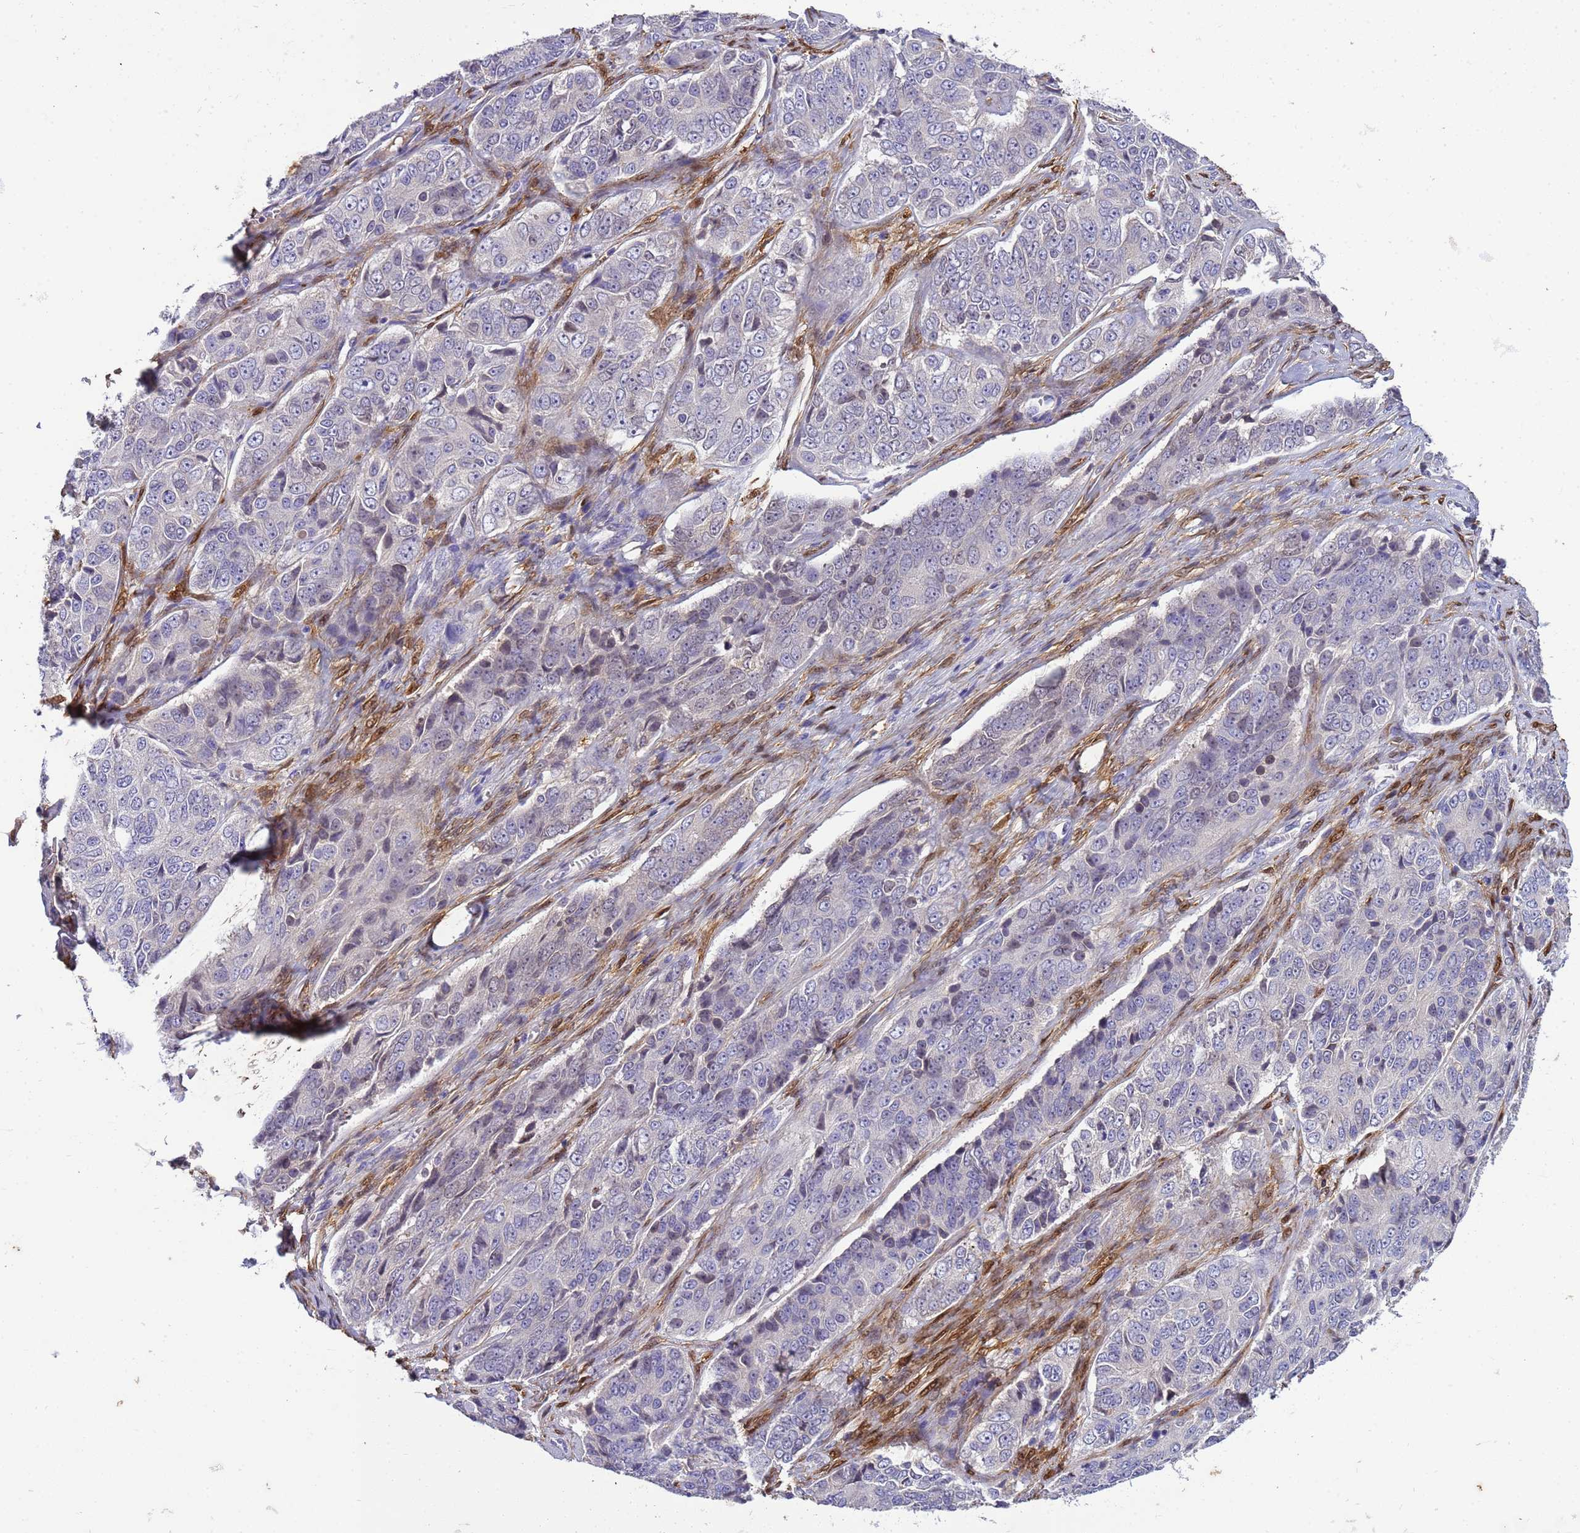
{"staining": {"intensity": "negative", "quantity": "none", "location": "none"}, "tissue": "ovarian cancer", "cell_type": "Tumor cells", "image_type": "cancer", "snomed": [{"axis": "morphology", "description": "Carcinoma, endometroid"}, {"axis": "topography", "description": "Ovary"}], "caption": "The immunohistochemistry (IHC) photomicrograph has no significant positivity in tumor cells of ovarian cancer (endometroid carcinoma) tissue.", "gene": "PLCXD3", "patient": {"sex": "female", "age": 51}}